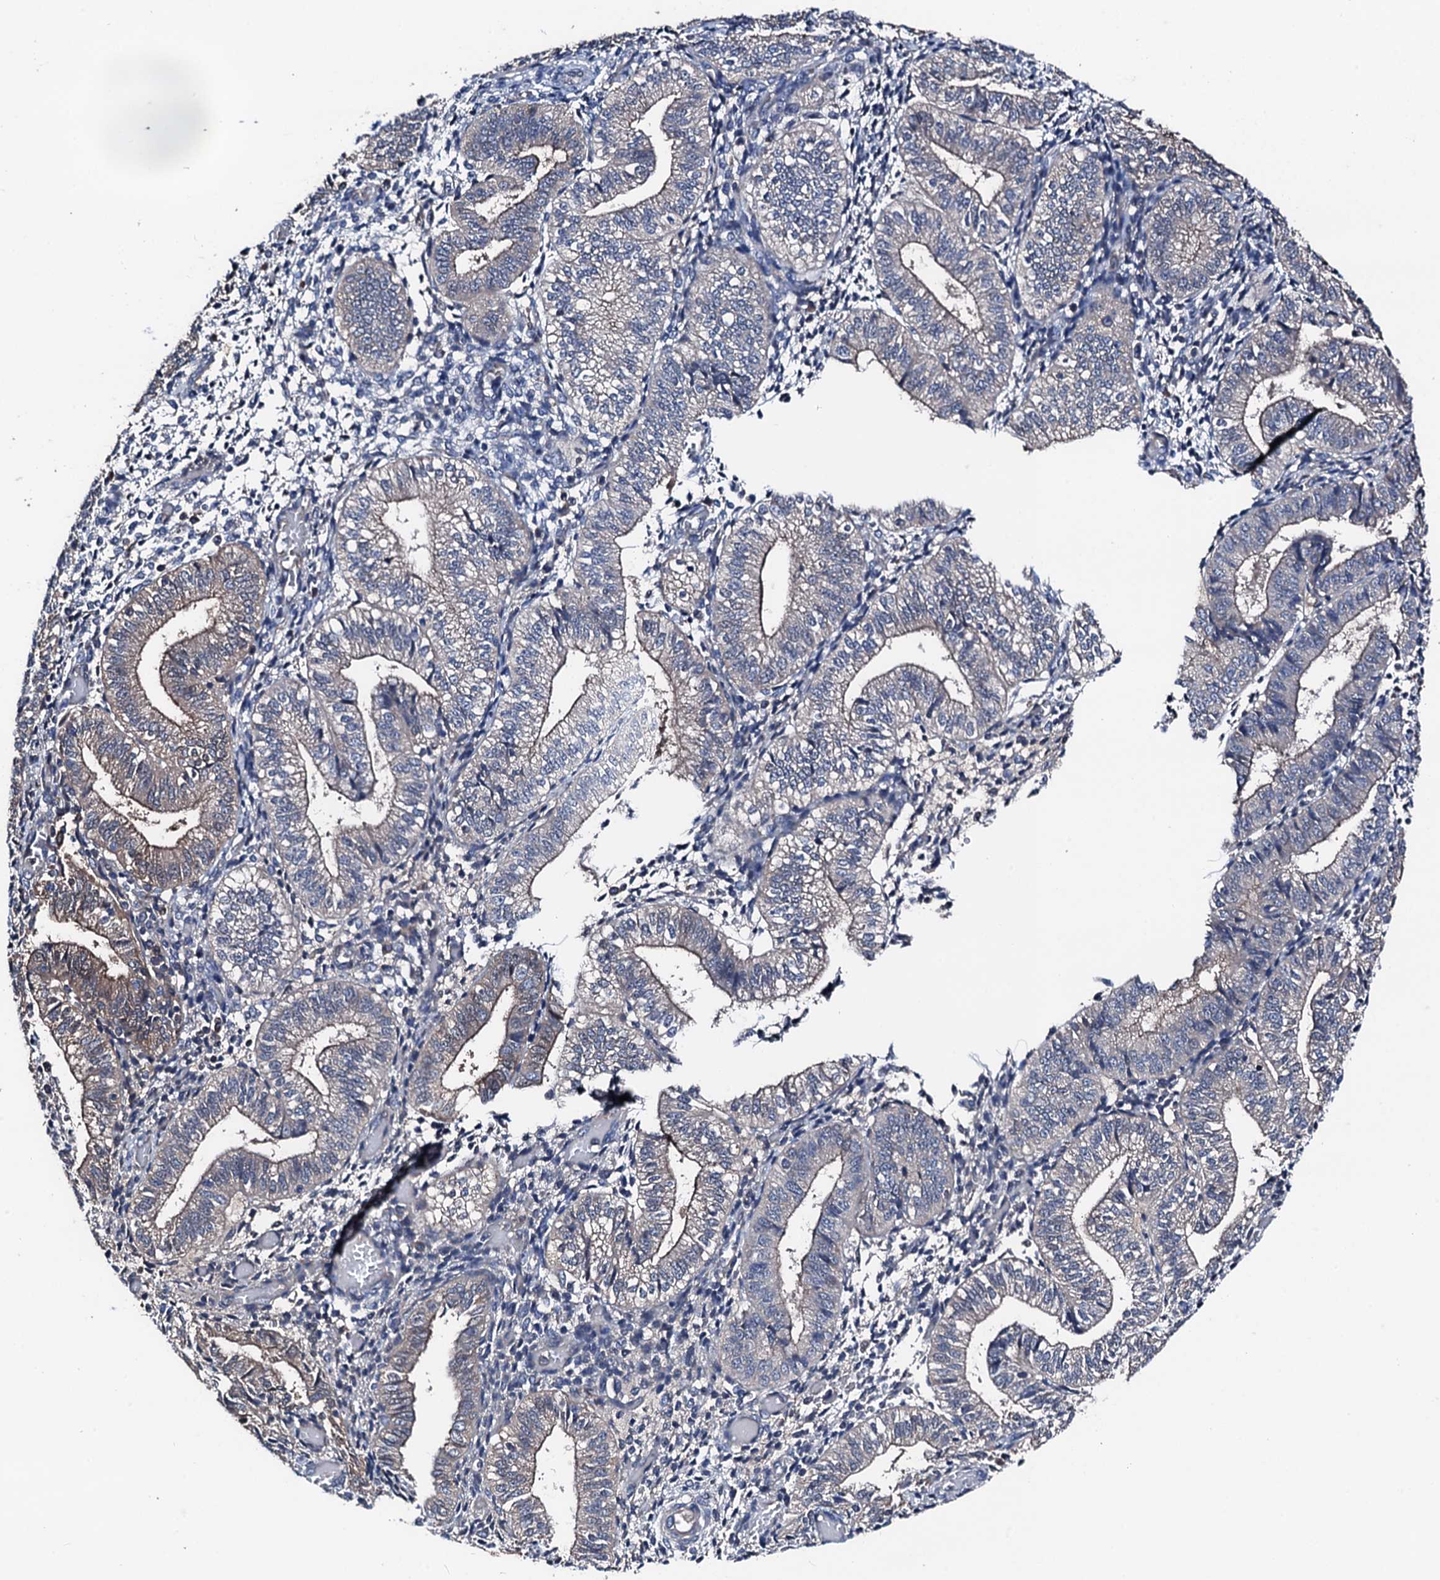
{"staining": {"intensity": "negative", "quantity": "none", "location": "none"}, "tissue": "endometrium", "cell_type": "Cells in endometrial stroma", "image_type": "normal", "snomed": [{"axis": "morphology", "description": "Normal tissue, NOS"}, {"axis": "topography", "description": "Endometrium"}], "caption": "IHC of normal human endometrium shows no positivity in cells in endometrial stroma. (DAB immunohistochemistry visualized using brightfield microscopy, high magnification).", "gene": "TRAFD1", "patient": {"sex": "female", "age": 34}}